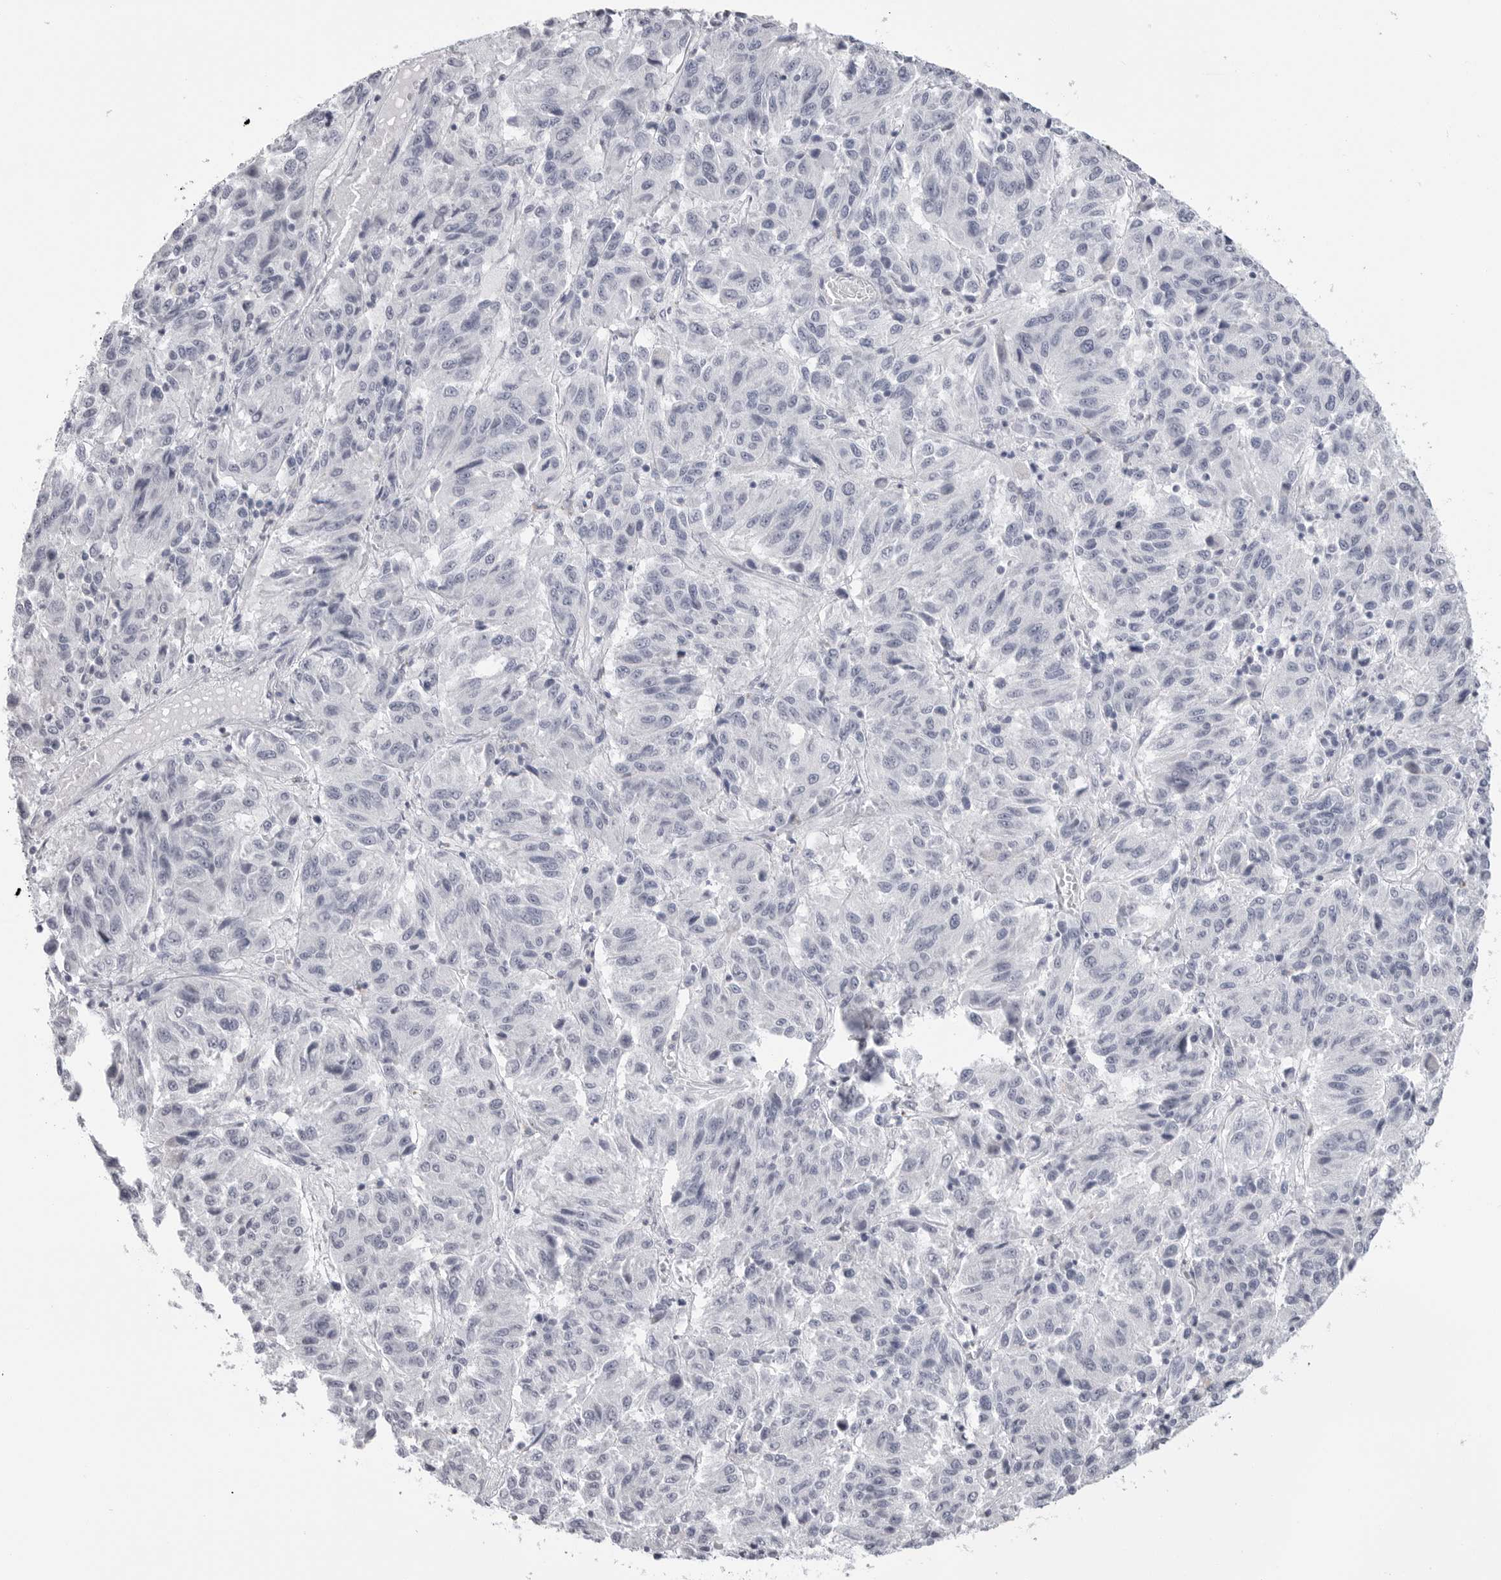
{"staining": {"intensity": "negative", "quantity": "none", "location": "none"}, "tissue": "melanoma", "cell_type": "Tumor cells", "image_type": "cancer", "snomed": [{"axis": "morphology", "description": "Malignant melanoma, NOS"}, {"axis": "topography", "description": "Skin"}], "caption": "An immunohistochemistry (IHC) photomicrograph of melanoma is shown. There is no staining in tumor cells of melanoma. (Stains: DAB immunohistochemistry (IHC) with hematoxylin counter stain, Microscopy: brightfield microscopy at high magnification).", "gene": "PGA3", "patient": {"sex": "female", "age": 82}}